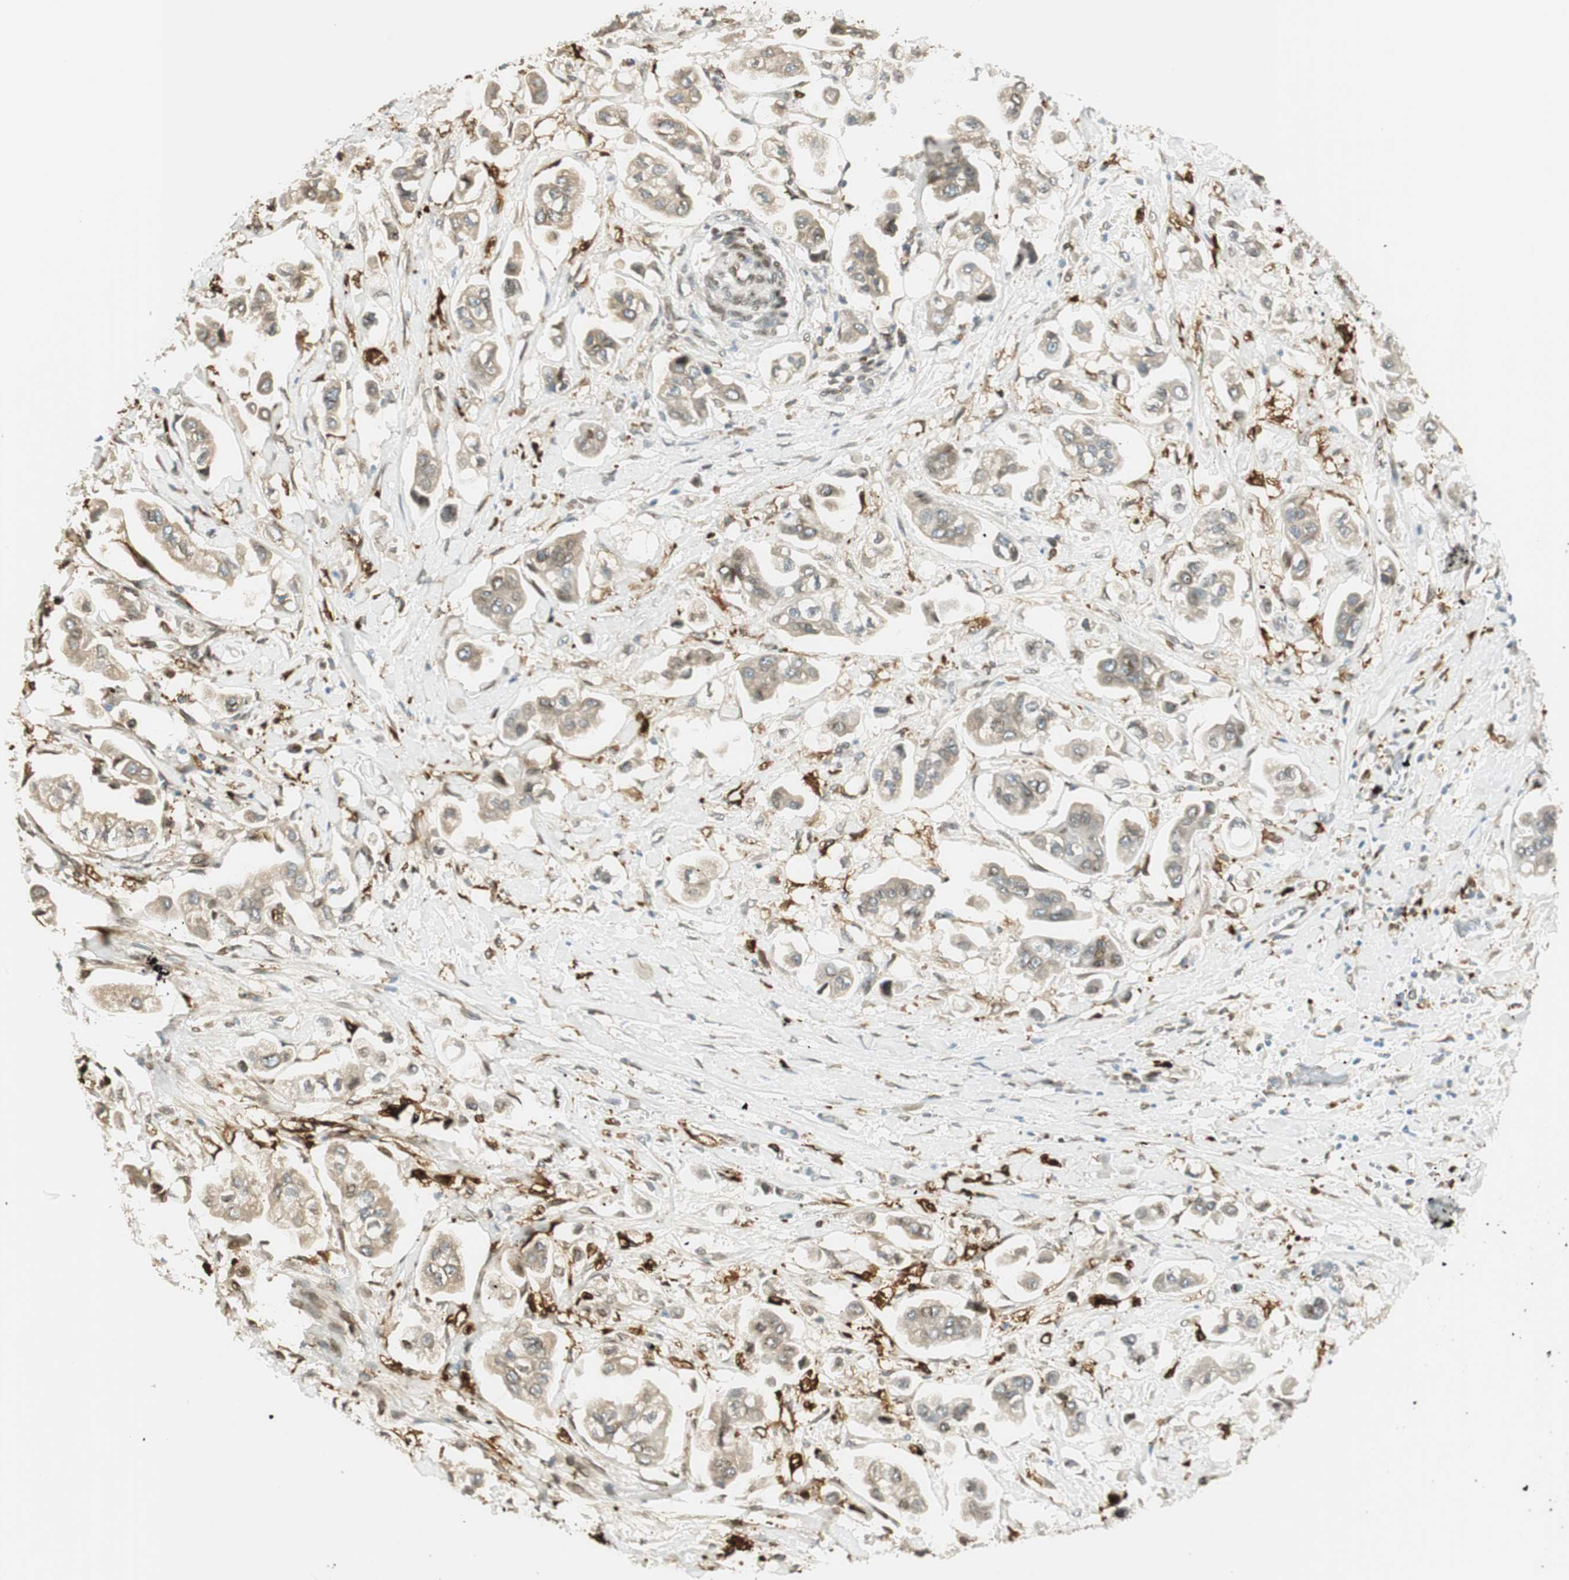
{"staining": {"intensity": "weak", "quantity": ">75%", "location": "cytoplasmic/membranous"}, "tissue": "stomach cancer", "cell_type": "Tumor cells", "image_type": "cancer", "snomed": [{"axis": "morphology", "description": "Adenocarcinoma, NOS"}, {"axis": "topography", "description": "Stomach"}], "caption": "Immunohistochemistry histopathology image of neoplastic tissue: human stomach cancer (adenocarcinoma) stained using IHC displays low levels of weak protein expression localized specifically in the cytoplasmic/membranous of tumor cells, appearing as a cytoplasmic/membranous brown color.", "gene": "TMEM260", "patient": {"sex": "male", "age": 62}}